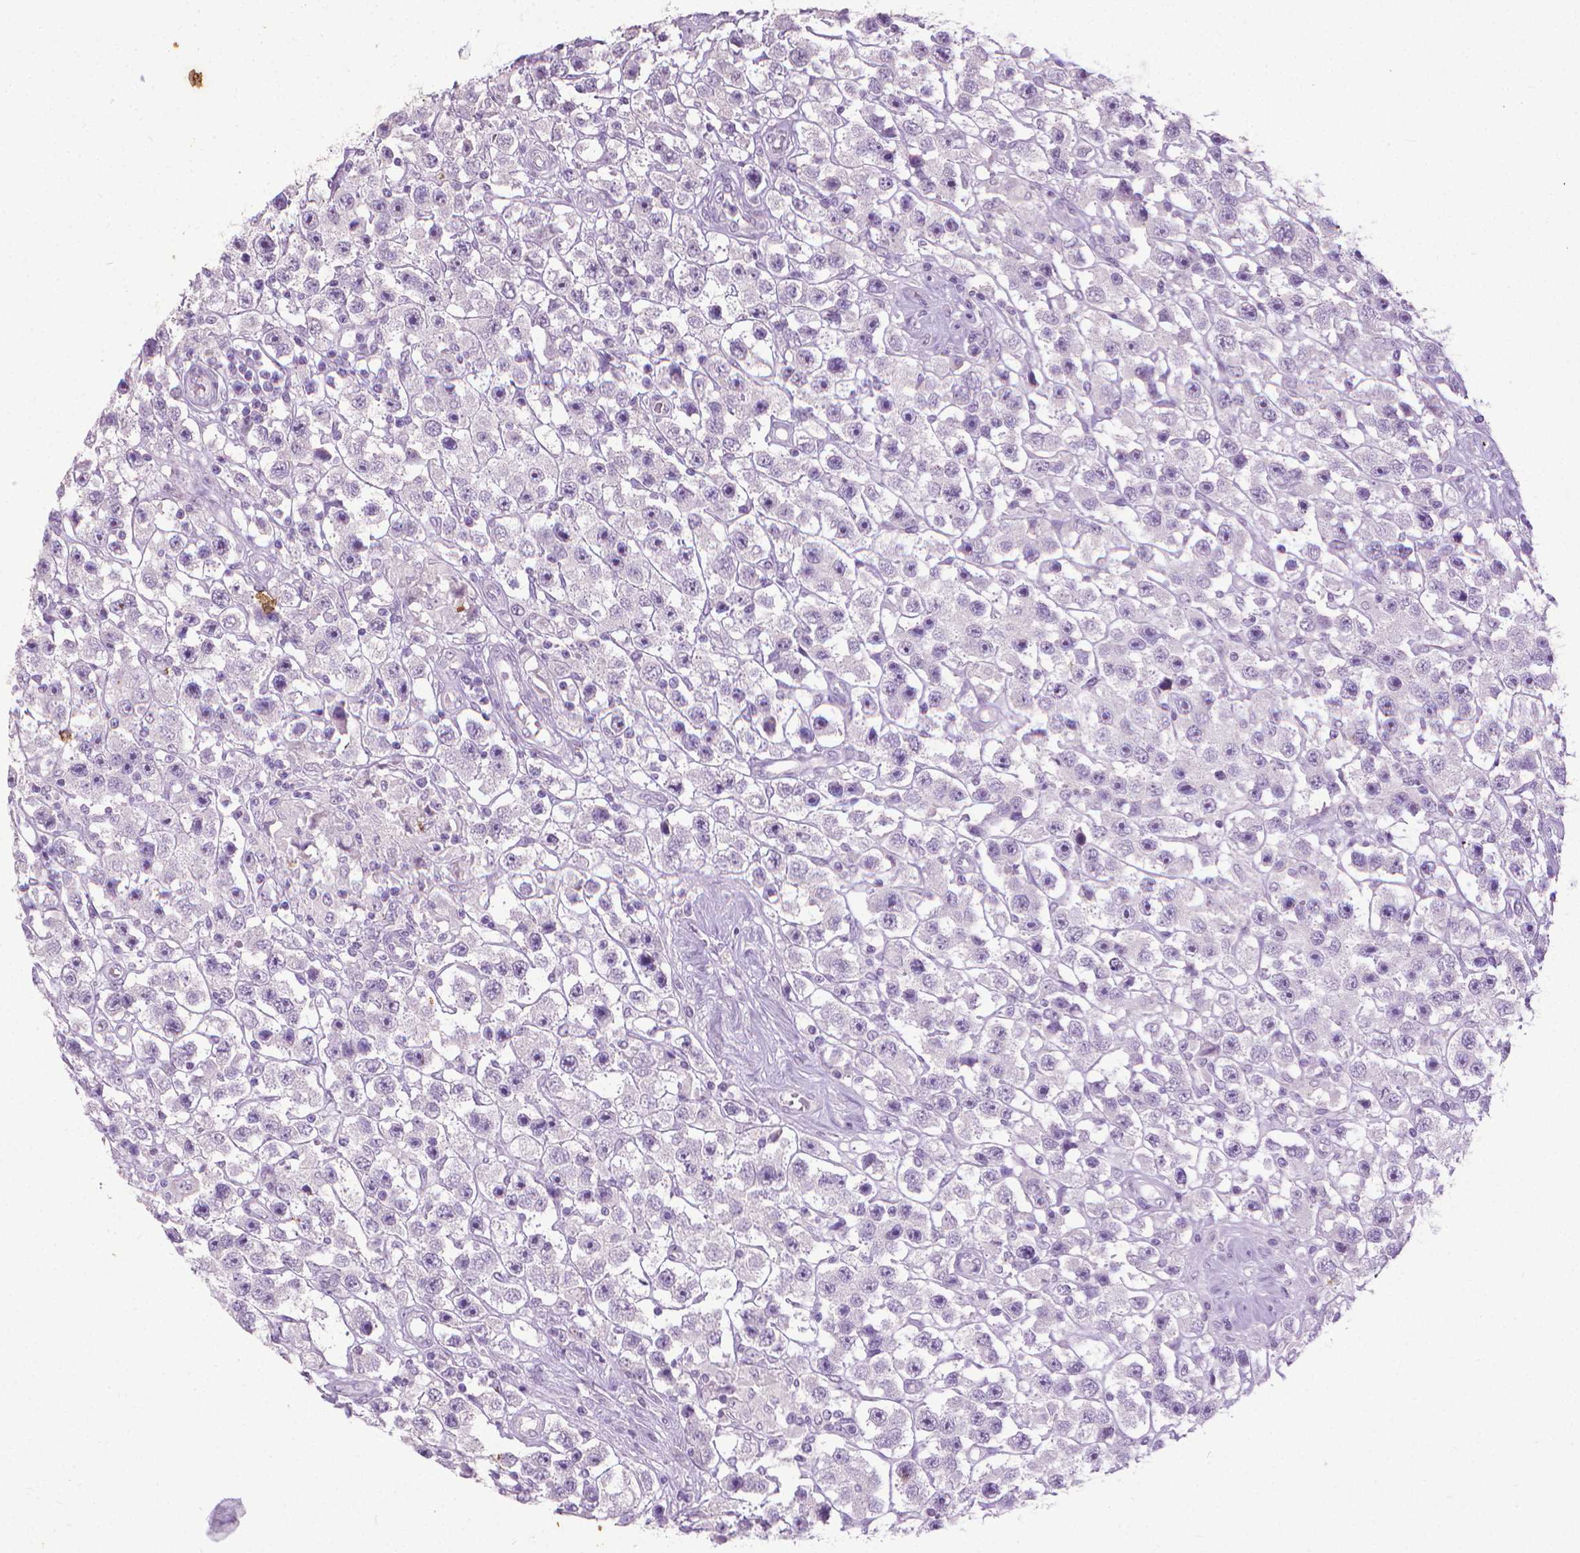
{"staining": {"intensity": "negative", "quantity": "none", "location": "none"}, "tissue": "testis cancer", "cell_type": "Tumor cells", "image_type": "cancer", "snomed": [{"axis": "morphology", "description": "Seminoma, NOS"}, {"axis": "topography", "description": "Testis"}], "caption": "Tumor cells are negative for protein expression in human testis cancer (seminoma).", "gene": "KRT5", "patient": {"sex": "male", "age": 45}}